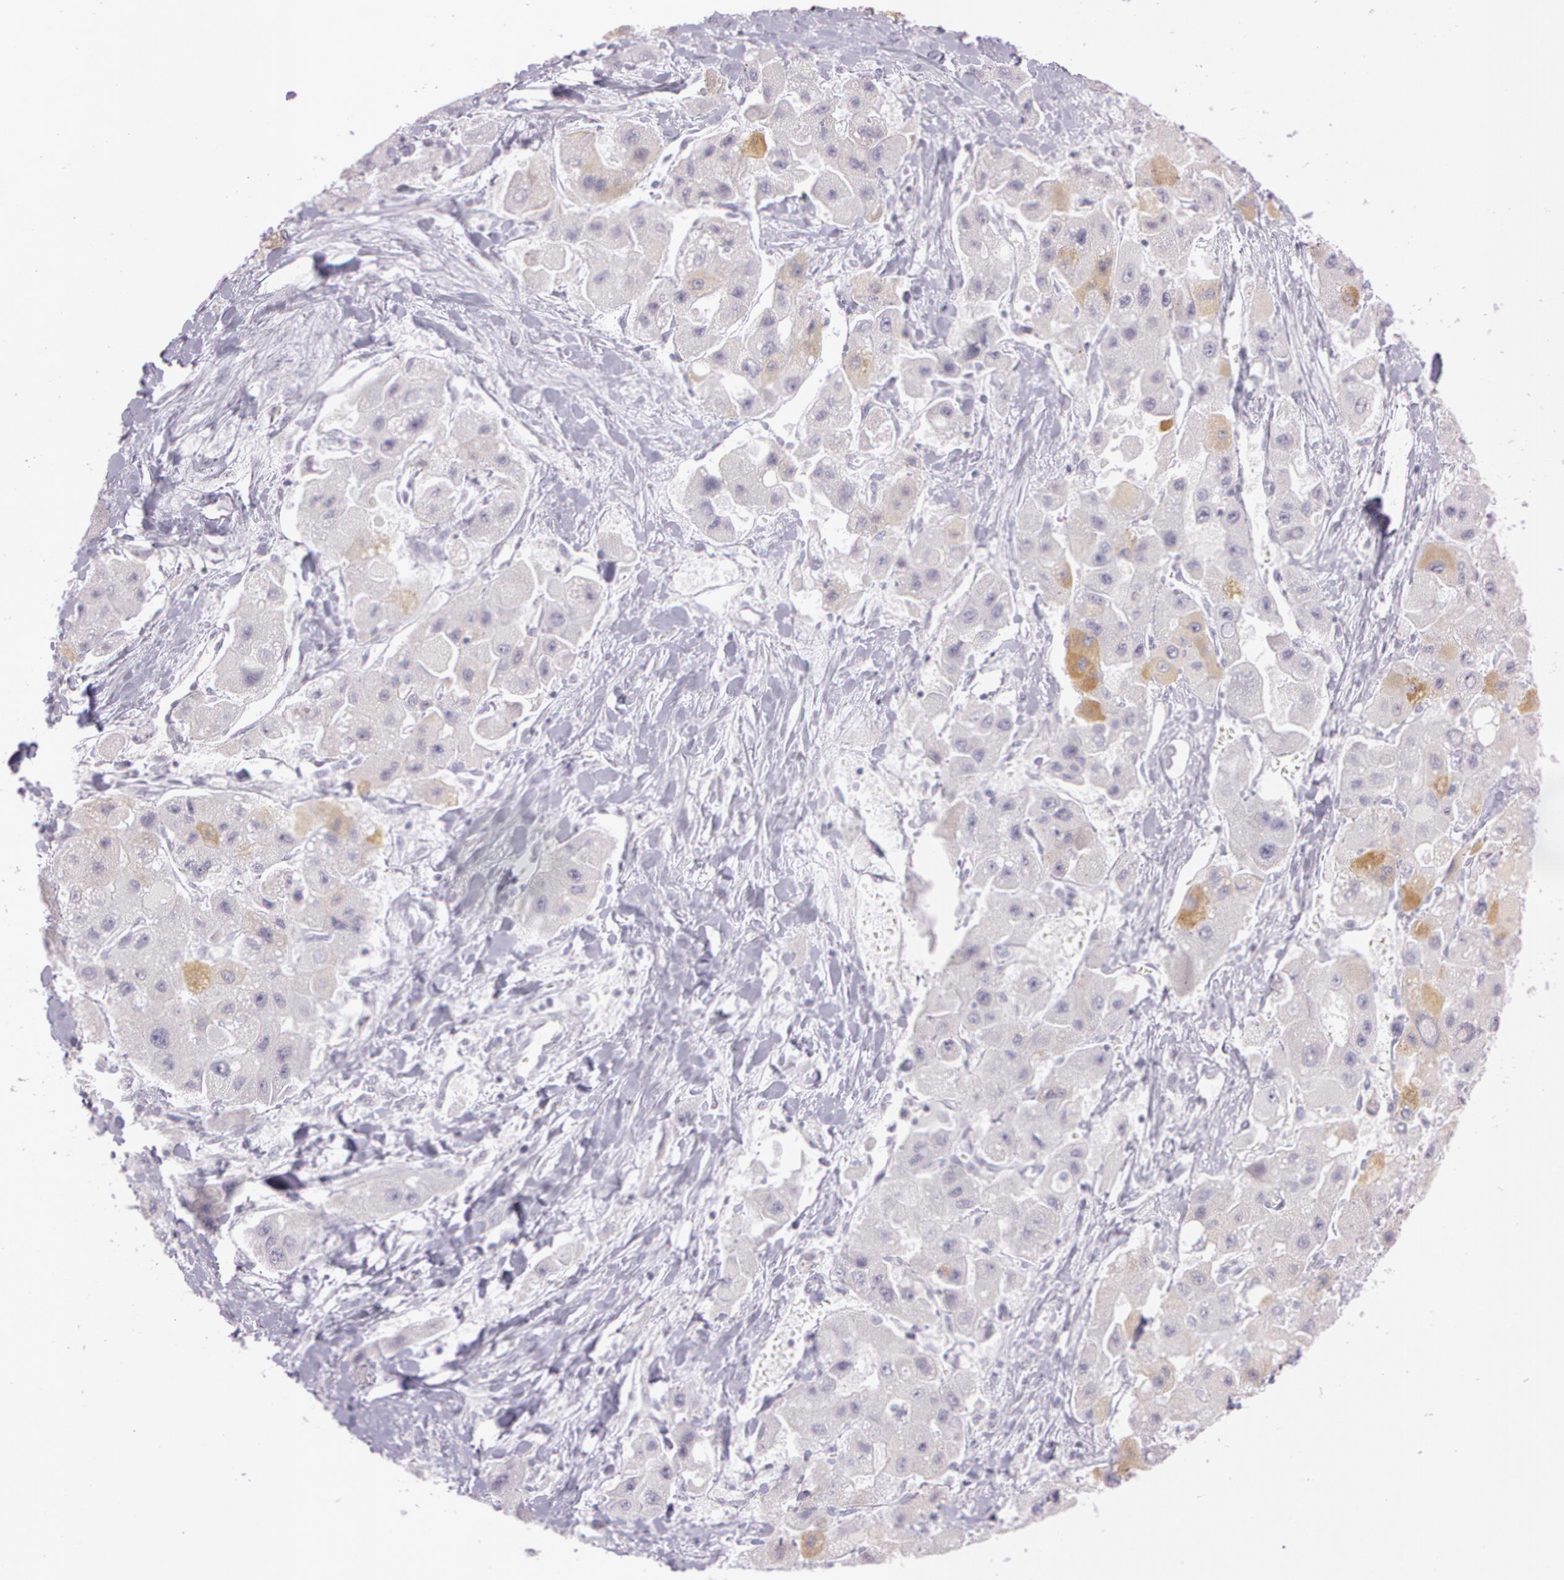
{"staining": {"intensity": "moderate", "quantity": "<25%", "location": "cytoplasmic/membranous"}, "tissue": "liver cancer", "cell_type": "Tumor cells", "image_type": "cancer", "snomed": [{"axis": "morphology", "description": "Carcinoma, Hepatocellular, NOS"}, {"axis": "topography", "description": "Liver"}], "caption": "Moderate cytoplasmic/membranous protein positivity is present in about <25% of tumor cells in hepatocellular carcinoma (liver). The protein is stained brown, and the nuclei are stained in blue (DAB (3,3'-diaminobenzidine) IHC with brightfield microscopy, high magnification).", "gene": "OTC", "patient": {"sex": "male", "age": 24}}